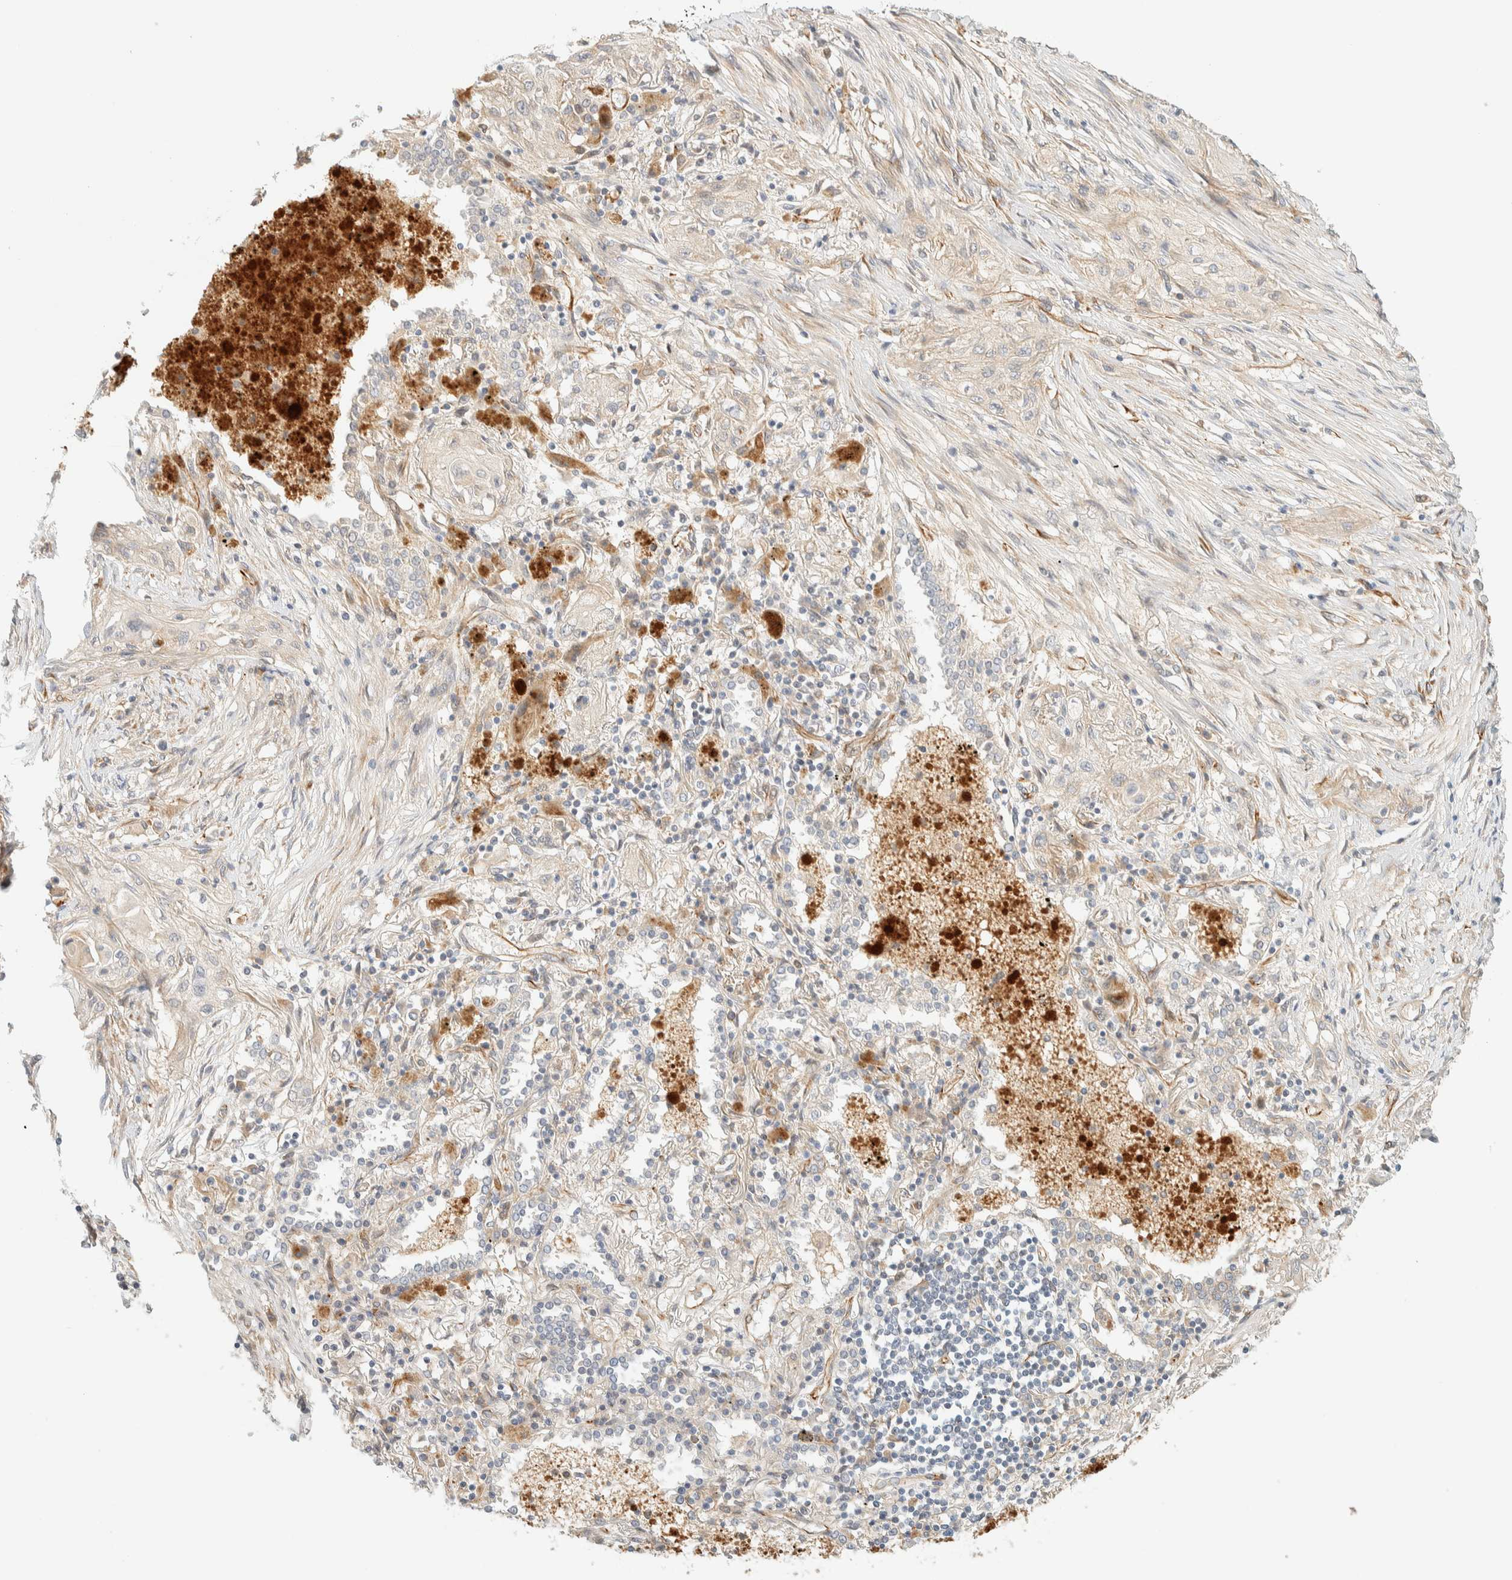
{"staining": {"intensity": "weak", "quantity": "<25%", "location": "cytoplasmic/membranous"}, "tissue": "lung cancer", "cell_type": "Tumor cells", "image_type": "cancer", "snomed": [{"axis": "morphology", "description": "Squamous cell carcinoma, NOS"}, {"axis": "topography", "description": "Lung"}], "caption": "Immunohistochemistry (IHC) of human lung cancer displays no positivity in tumor cells.", "gene": "FAT1", "patient": {"sex": "female", "age": 47}}